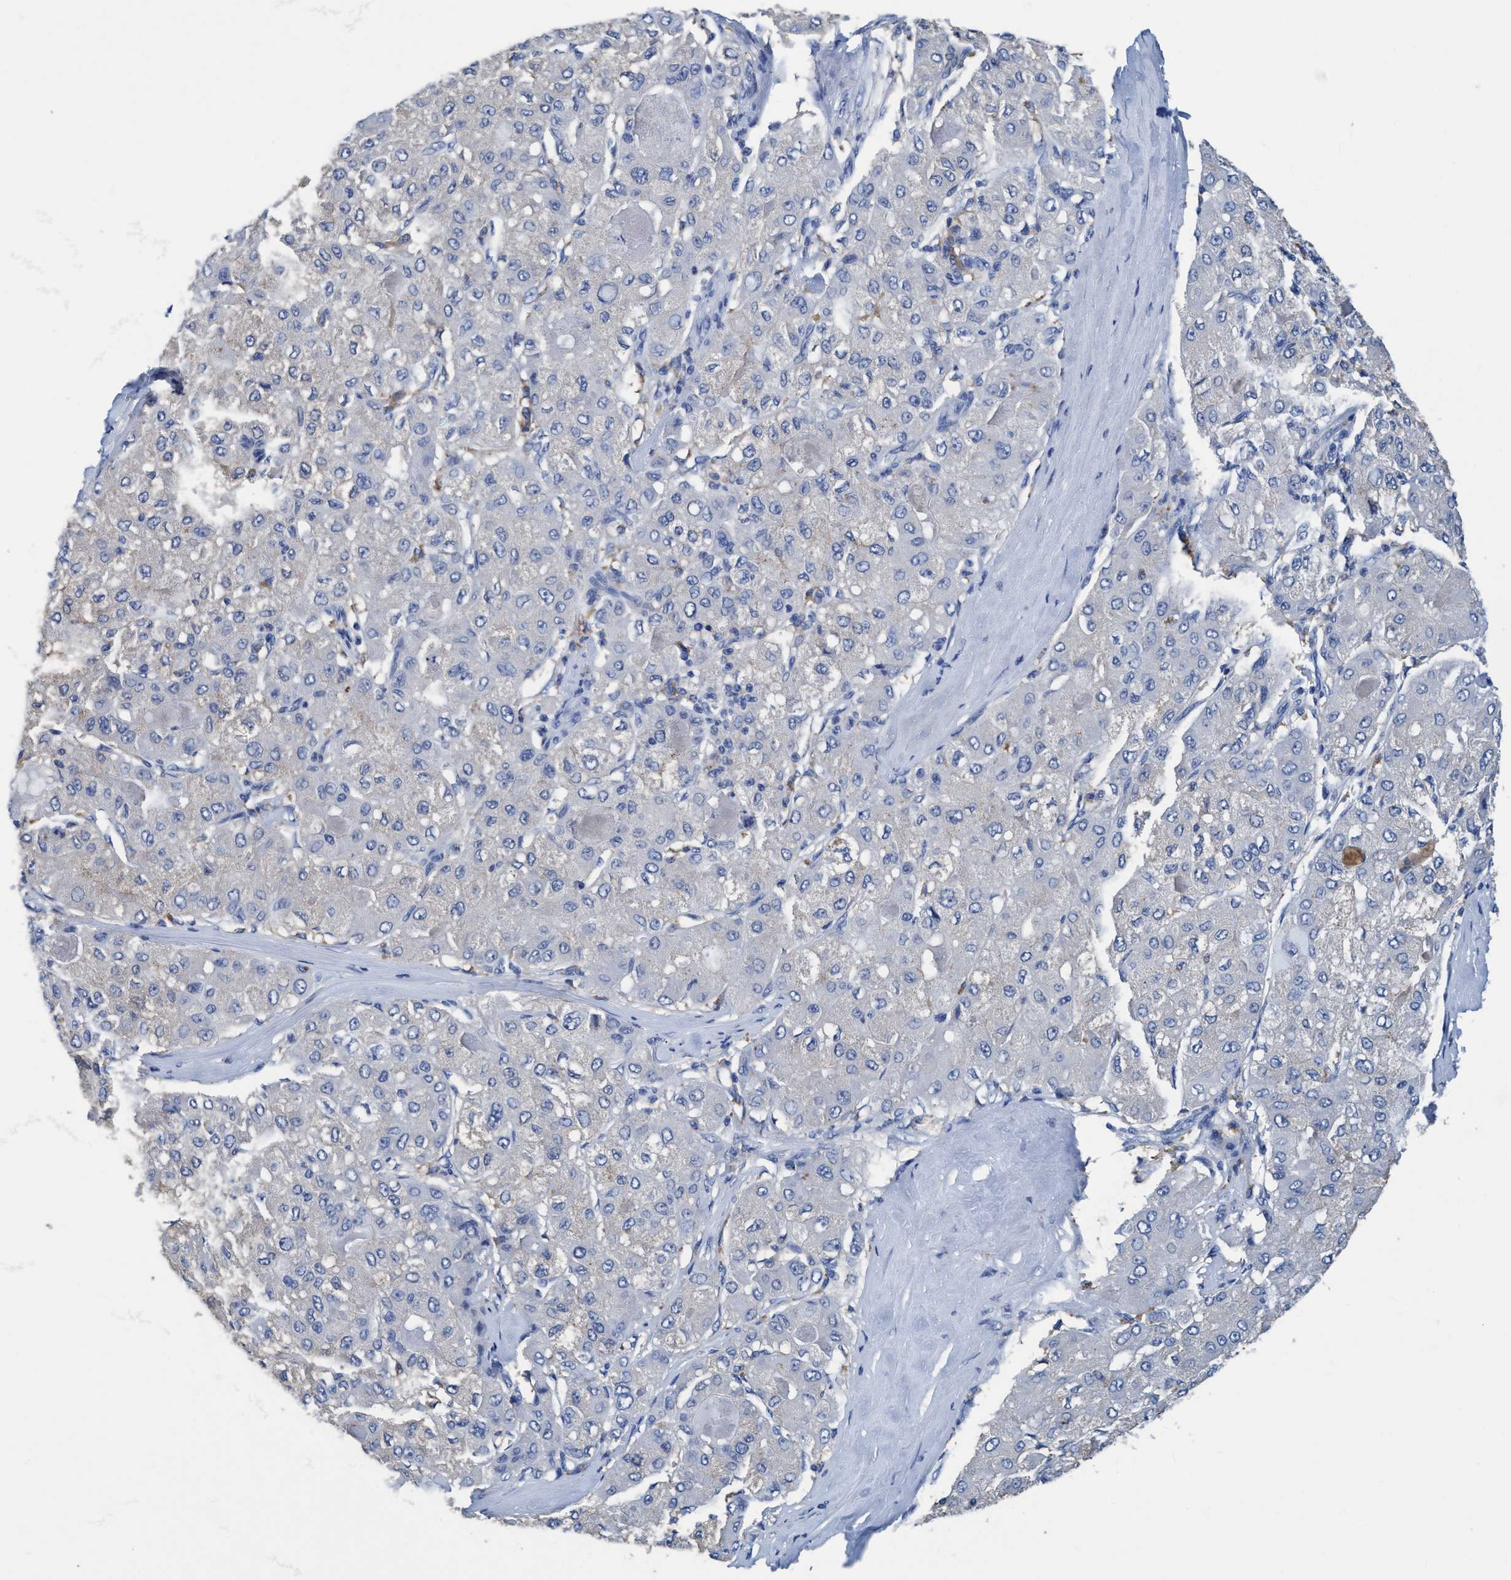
{"staining": {"intensity": "negative", "quantity": "none", "location": "none"}, "tissue": "liver cancer", "cell_type": "Tumor cells", "image_type": "cancer", "snomed": [{"axis": "morphology", "description": "Carcinoma, Hepatocellular, NOS"}, {"axis": "topography", "description": "Liver"}], "caption": "Immunohistochemistry (IHC) of hepatocellular carcinoma (liver) displays no positivity in tumor cells.", "gene": "DNAI1", "patient": {"sex": "male", "age": 80}}